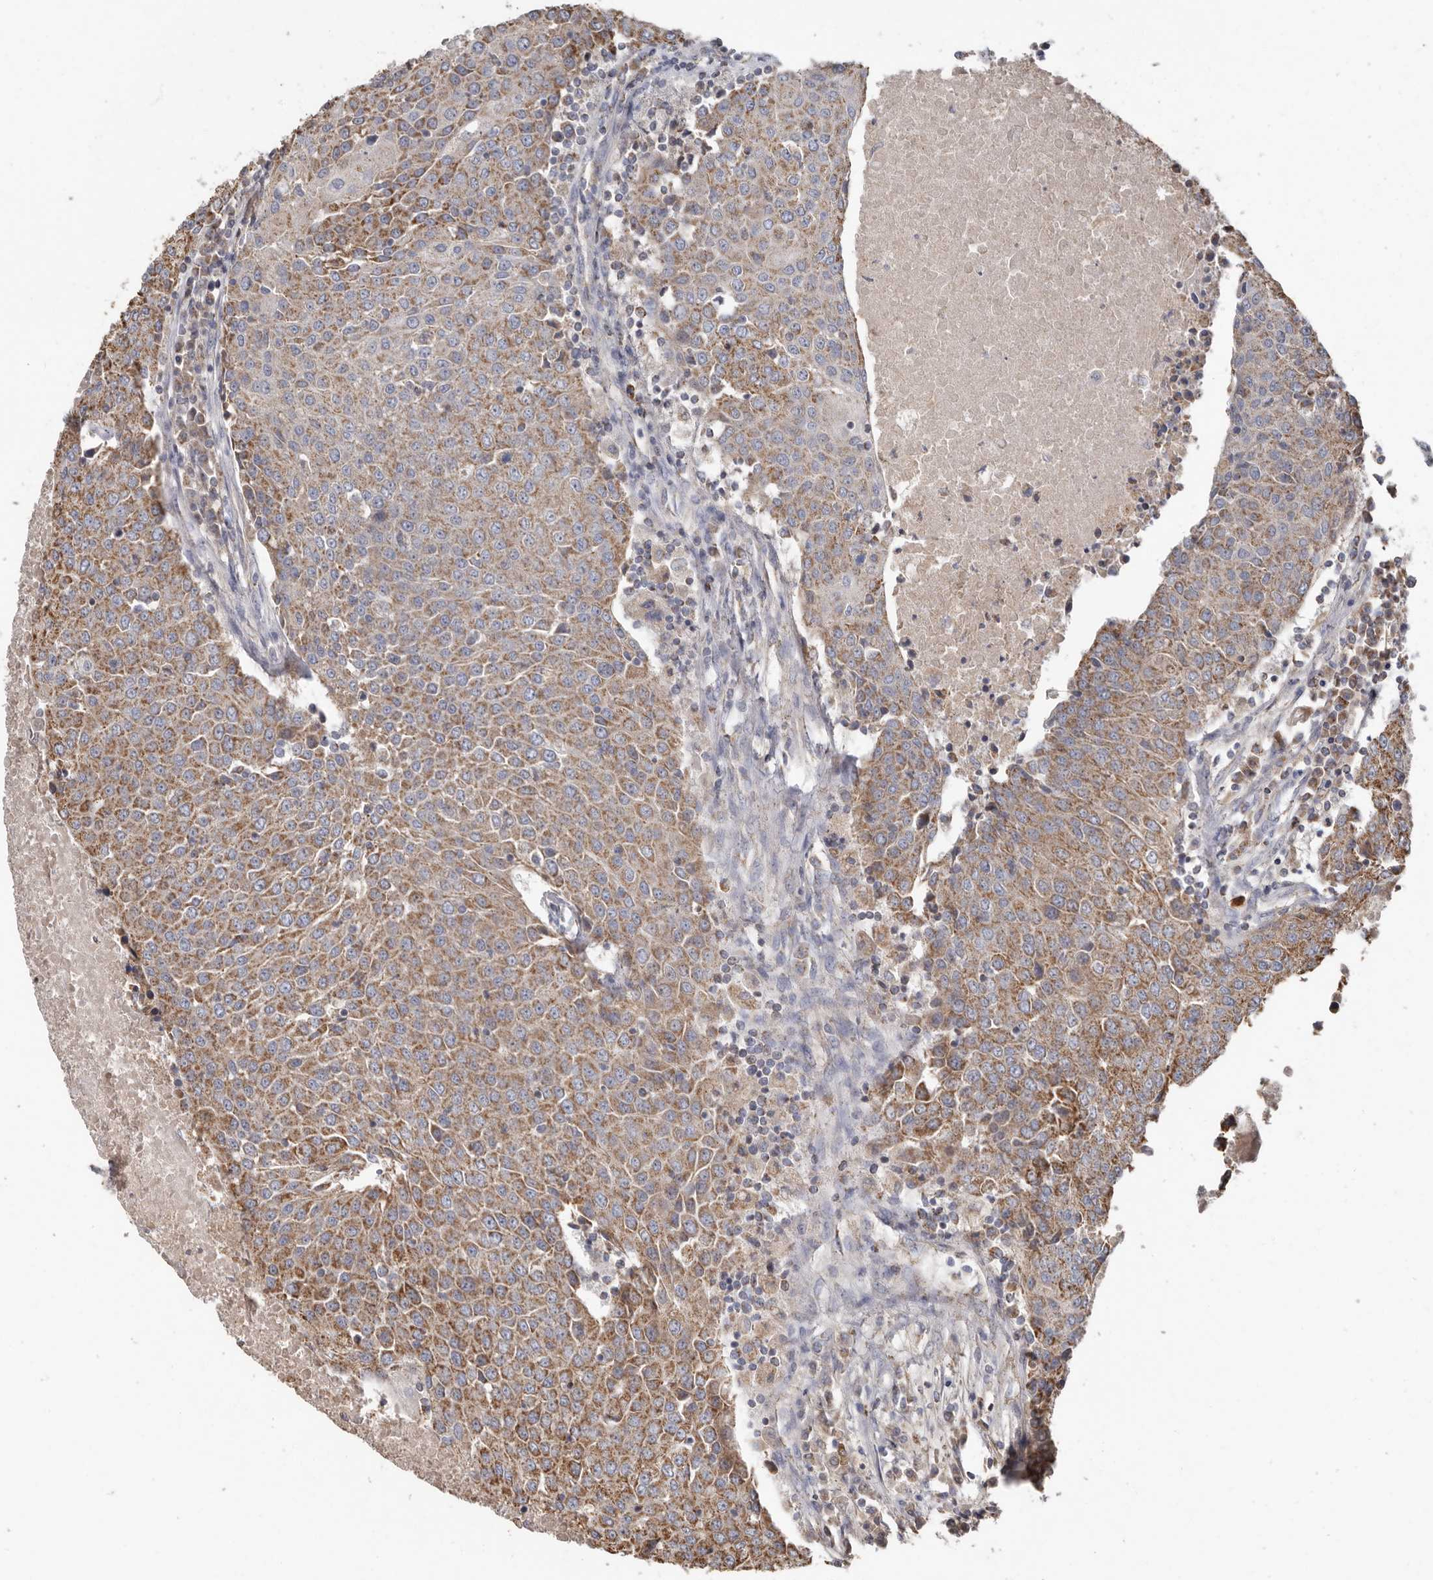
{"staining": {"intensity": "moderate", "quantity": ">75%", "location": "cytoplasmic/membranous"}, "tissue": "urothelial cancer", "cell_type": "Tumor cells", "image_type": "cancer", "snomed": [{"axis": "morphology", "description": "Urothelial carcinoma, High grade"}, {"axis": "topography", "description": "Urinary bladder"}], "caption": "Immunohistochemical staining of human urothelial carcinoma (high-grade) reveals moderate cytoplasmic/membranous protein positivity in approximately >75% of tumor cells.", "gene": "KIF26B", "patient": {"sex": "female", "age": 85}}